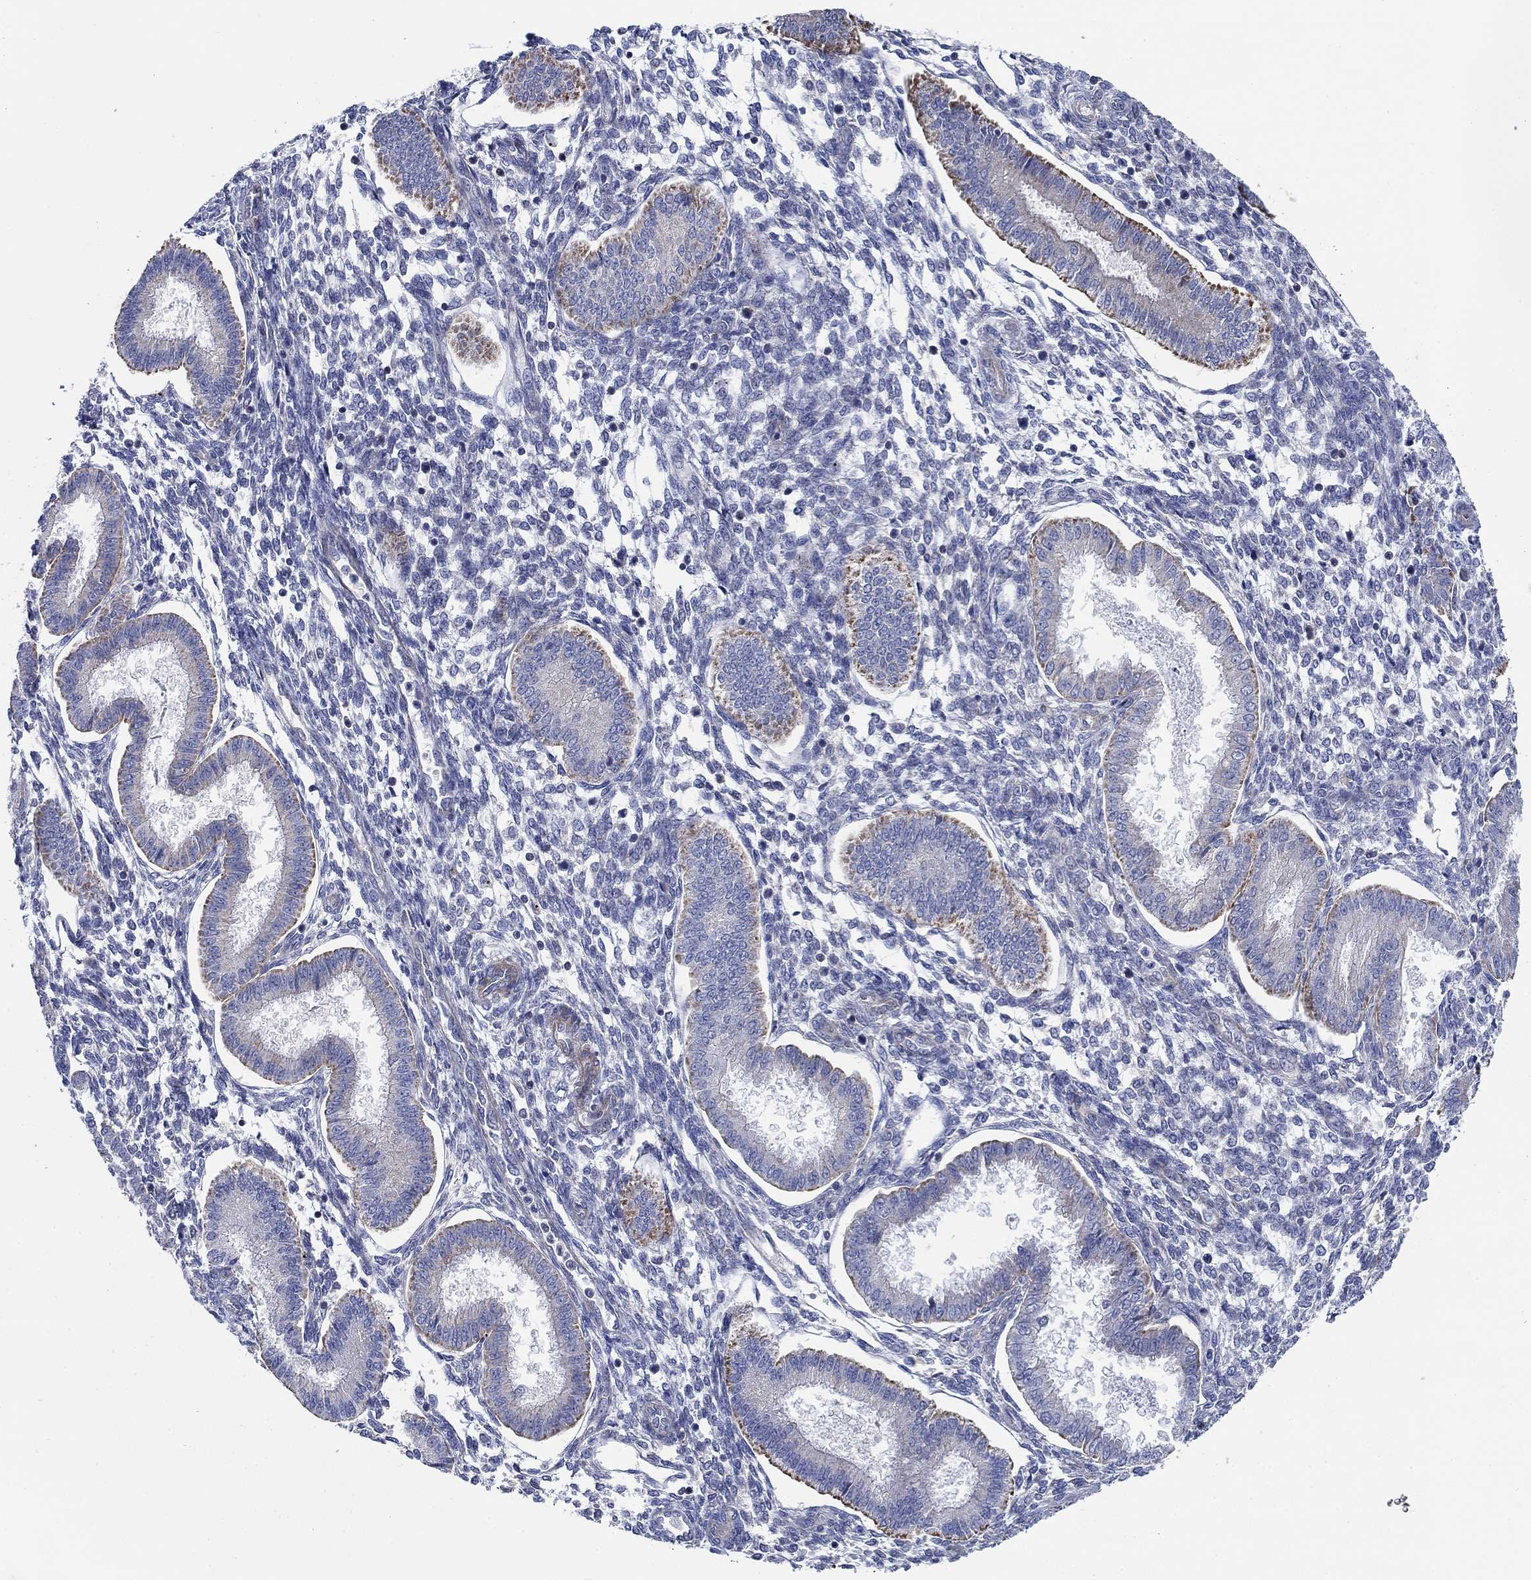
{"staining": {"intensity": "negative", "quantity": "none", "location": "none"}, "tissue": "endometrium", "cell_type": "Cells in endometrial stroma", "image_type": "normal", "snomed": [{"axis": "morphology", "description": "Normal tissue, NOS"}, {"axis": "topography", "description": "Endometrium"}], "caption": "The micrograph exhibits no significant expression in cells in endometrial stroma of endometrium. The staining was performed using DAB to visualize the protein expression in brown, while the nuclei were stained in blue with hematoxylin (Magnification: 20x).", "gene": "FMN1", "patient": {"sex": "female", "age": 43}}